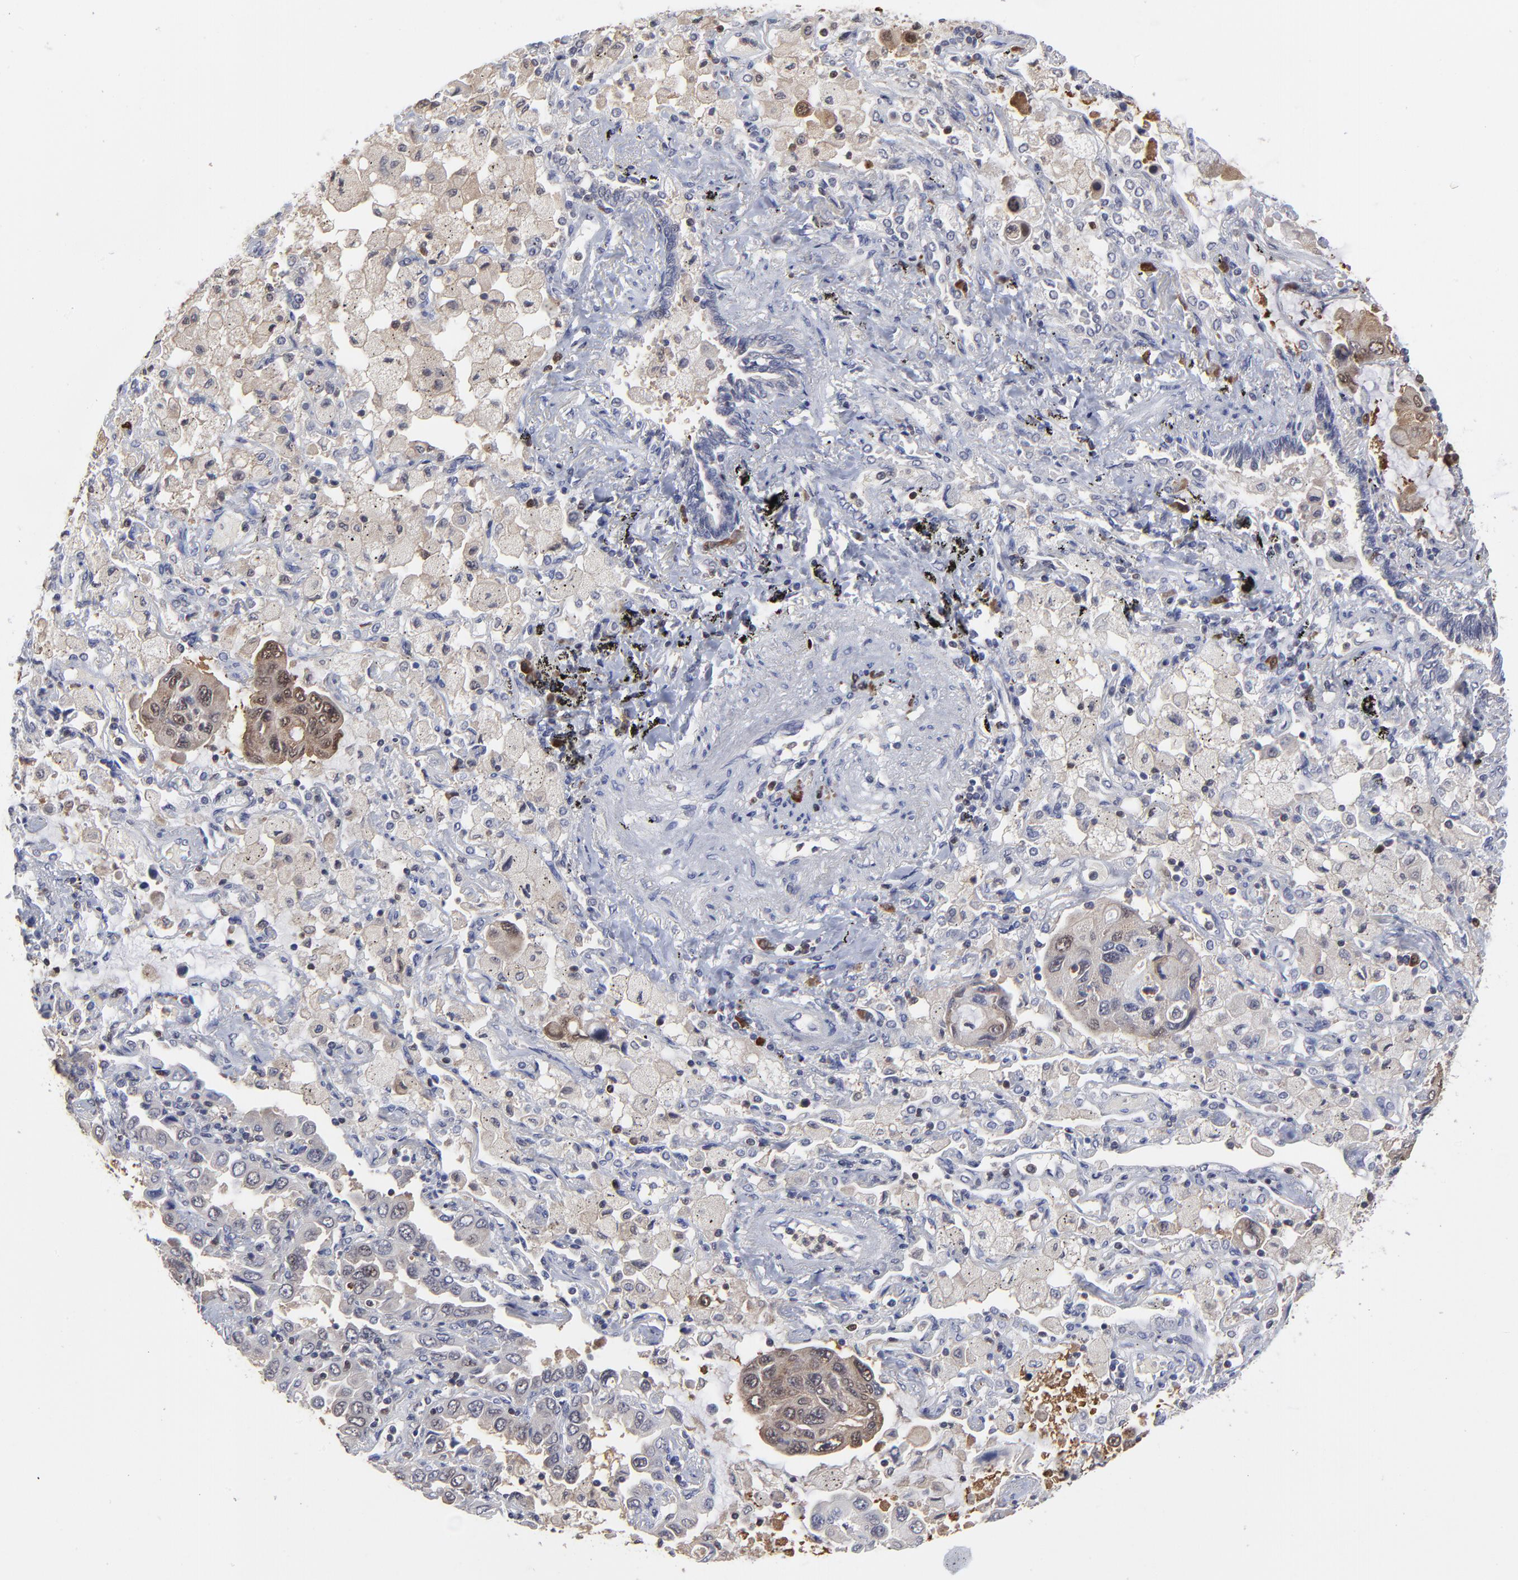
{"staining": {"intensity": "weak", "quantity": "25%-75%", "location": "cytoplasmic/membranous,nuclear"}, "tissue": "lung cancer", "cell_type": "Tumor cells", "image_type": "cancer", "snomed": [{"axis": "morphology", "description": "Adenocarcinoma, NOS"}, {"axis": "topography", "description": "Lung"}], "caption": "High-power microscopy captured an immunohistochemistry photomicrograph of lung cancer (adenocarcinoma), revealing weak cytoplasmic/membranous and nuclear expression in approximately 25%-75% of tumor cells.", "gene": "CASP3", "patient": {"sex": "male", "age": 64}}